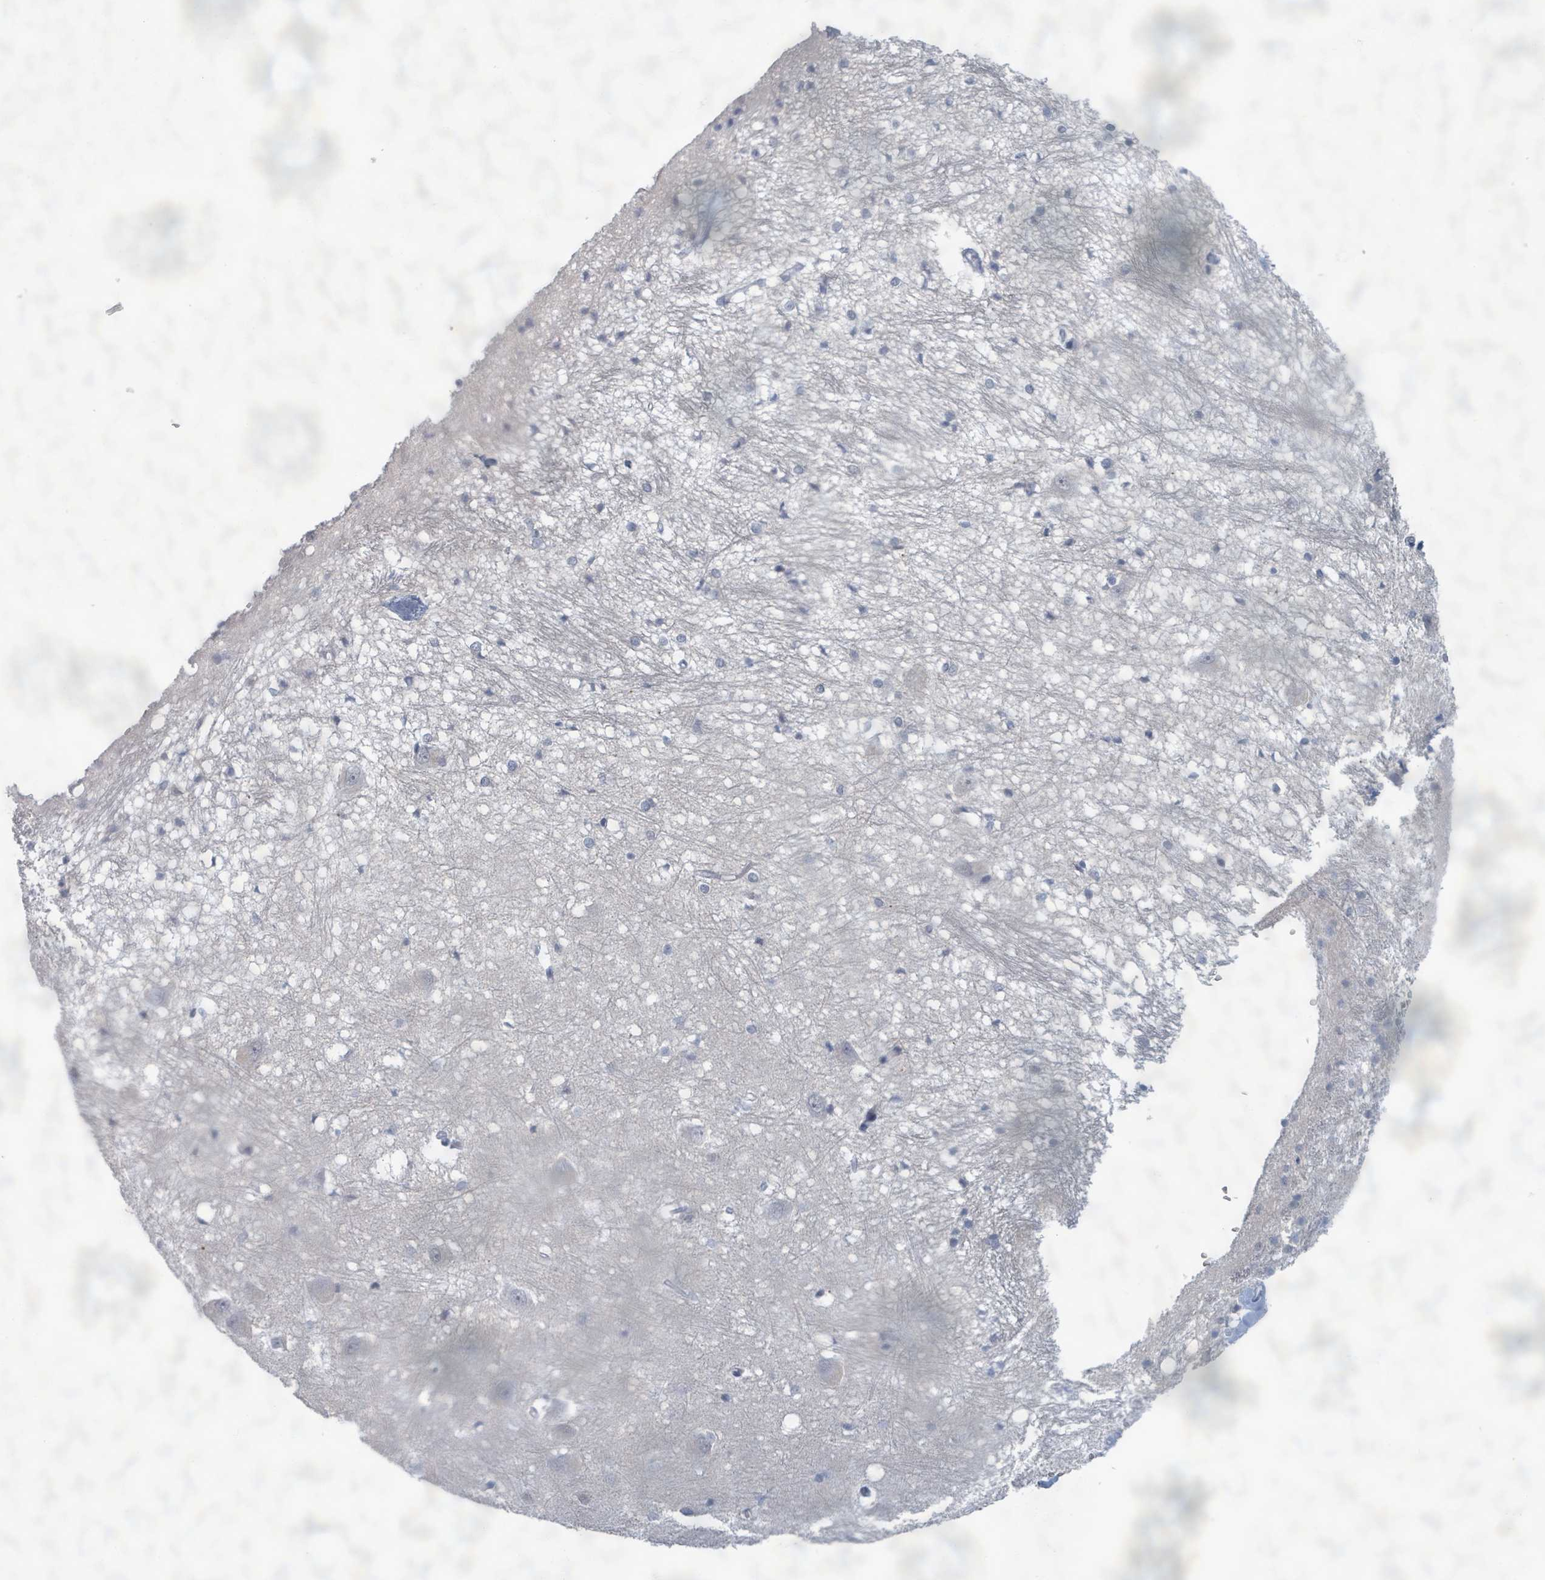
{"staining": {"intensity": "negative", "quantity": "none", "location": "none"}, "tissue": "caudate", "cell_type": "Glial cells", "image_type": "normal", "snomed": [{"axis": "morphology", "description": "Normal tissue, NOS"}, {"axis": "topography", "description": "Lateral ventricle wall"}], "caption": "Immunohistochemistry photomicrograph of unremarkable caudate: human caudate stained with DAB demonstrates no significant protein positivity in glial cells.", "gene": "WNT11", "patient": {"sex": "male", "age": 37}}